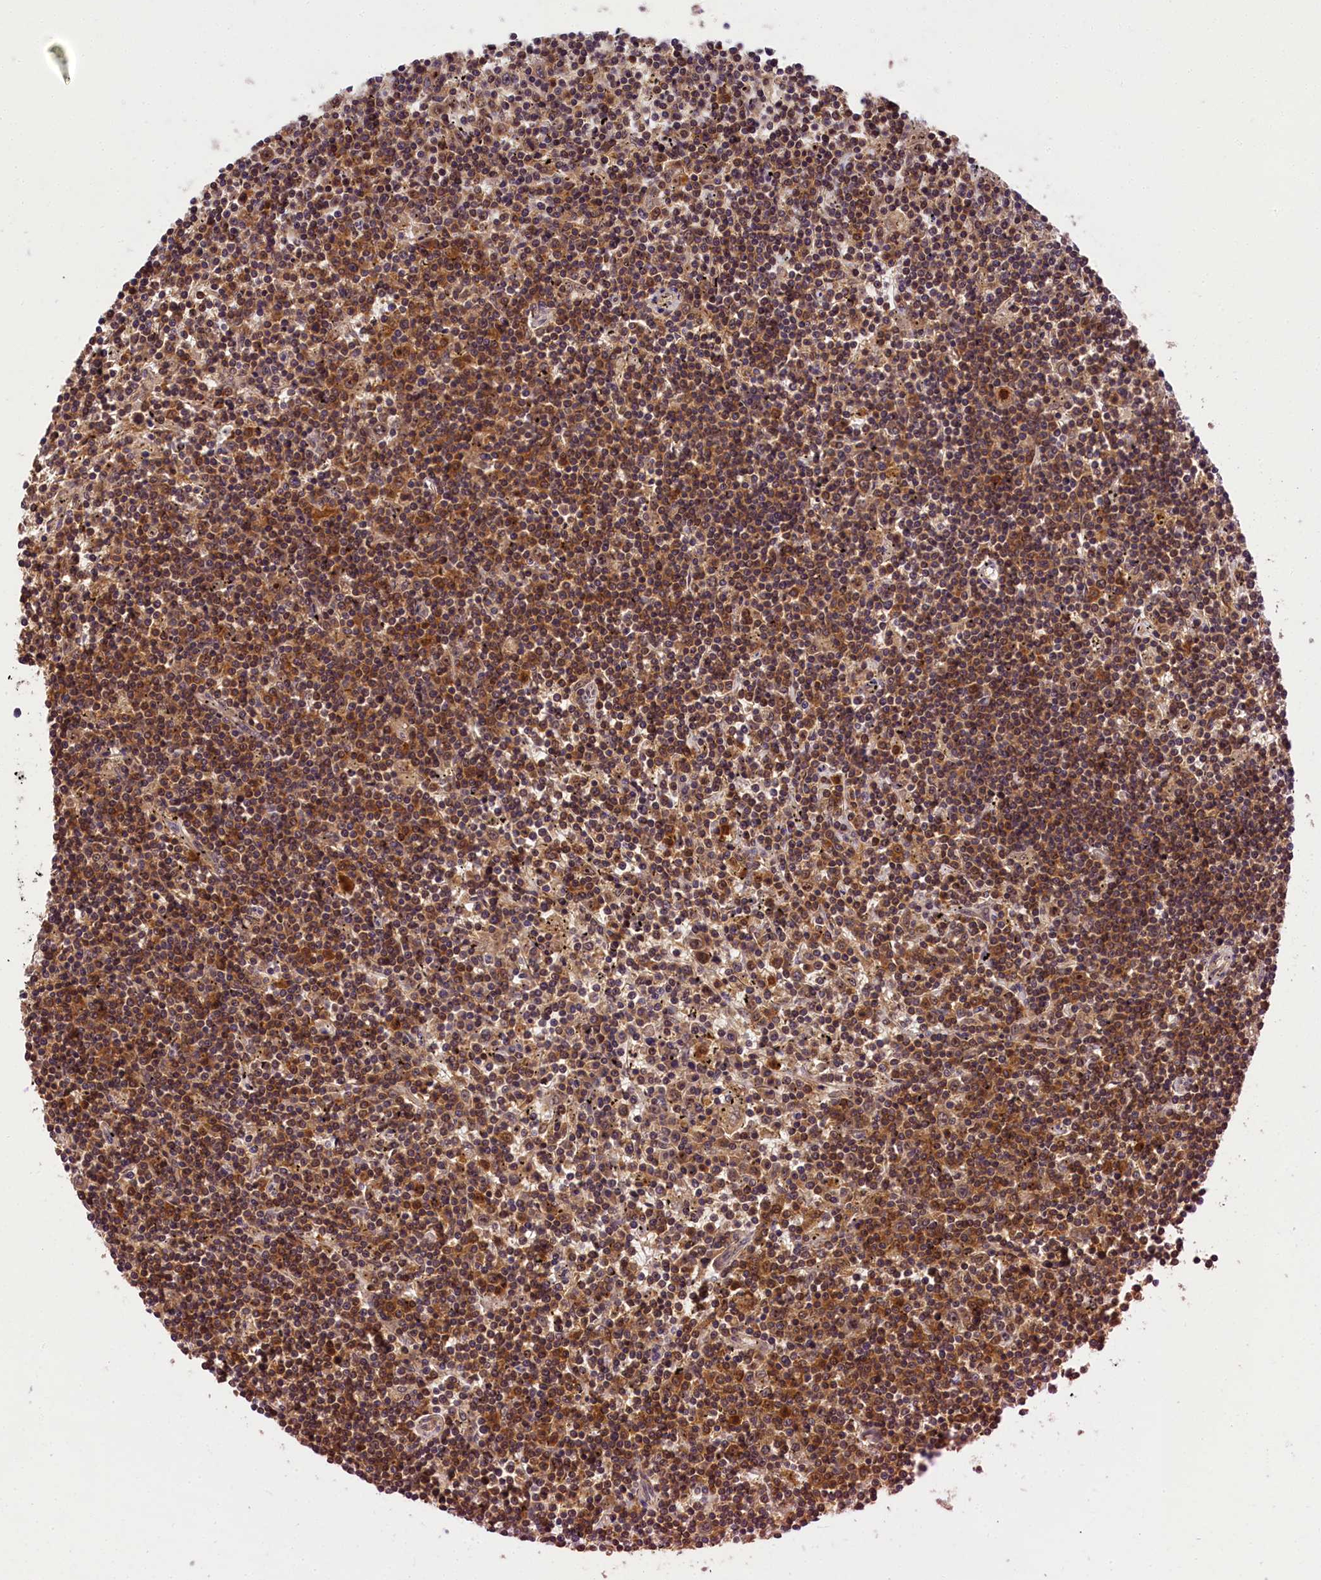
{"staining": {"intensity": "moderate", "quantity": ">75%", "location": "cytoplasmic/membranous,nuclear"}, "tissue": "lymphoma", "cell_type": "Tumor cells", "image_type": "cancer", "snomed": [{"axis": "morphology", "description": "Malignant lymphoma, non-Hodgkin's type, Low grade"}, {"axis": "topography", "description": "Spleen"}], "caption": "This micrograph reveals lymphoma stained with immunohistochemistry (IHC) to label a protein in brown. The cytoplasmic/membranous and nuclear of tumor cells show moderate positivity for the protein. Nuclei are counter-stained blue.", "gene": "EIF6", "patient": {"sex": "male", "age": 76}}